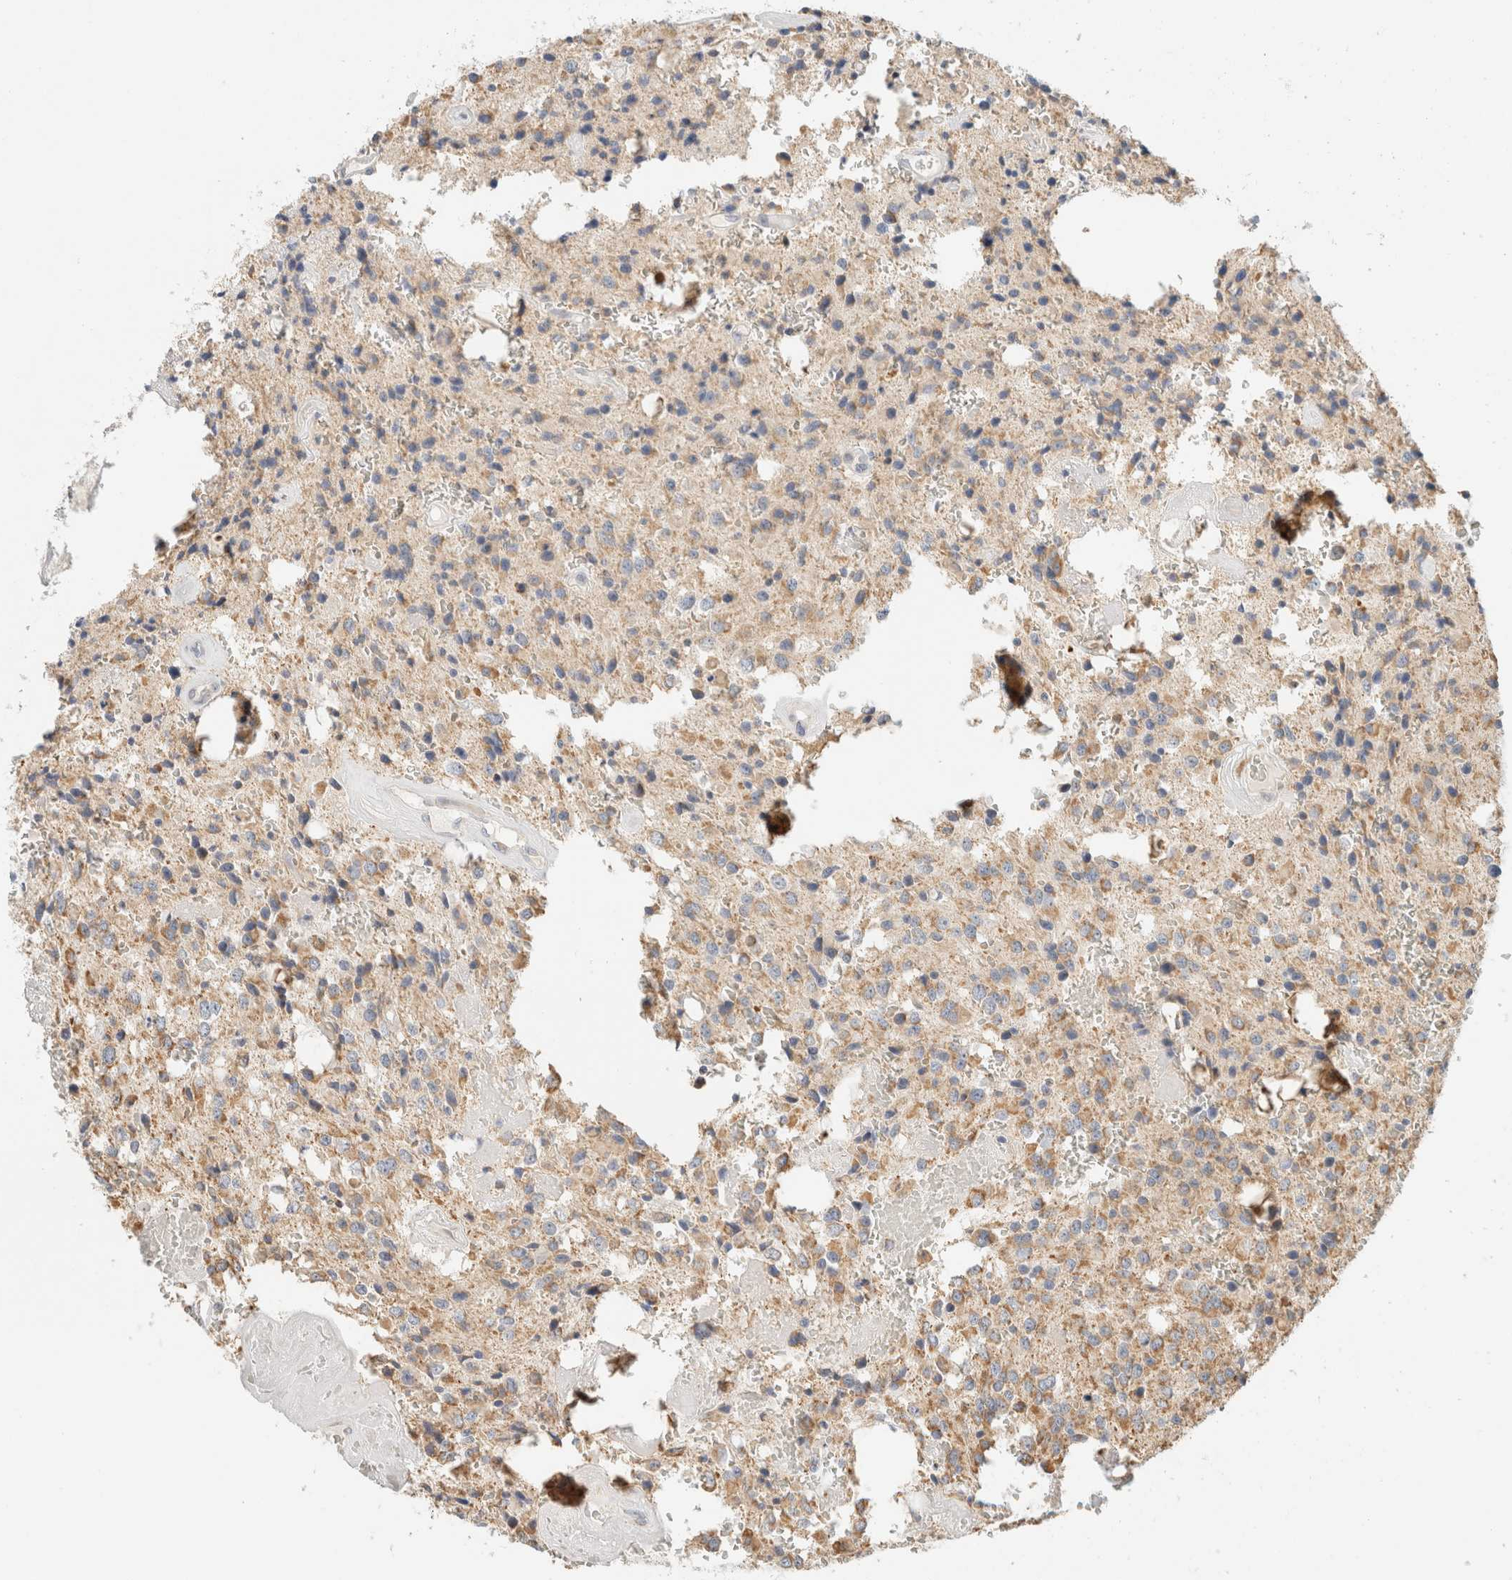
{"staining": {"intensity": "weak", "quantity": ">75%", "location": "cytoplasmic/membranous"}, "tissue": "glioma", "cell_type": "Tumor cells", "image_type": "cancer", "snomed": [{"axis": "morphology", "description": "Glioma, malignant, Low grade"}, {"axis": "topography", "description": "Brain"}], "caption": "IHC of human glioma shows low levels of weak cytoplasmic/membranous positivity in approximately >75% of tumor cells. The staining is performed using DAB brown chromogen to label protein expression. The nuclei are counter-stained blue using hematoxylin.", "gene": "HDHD3", "patient": {"sex": "male", "age": 58}}